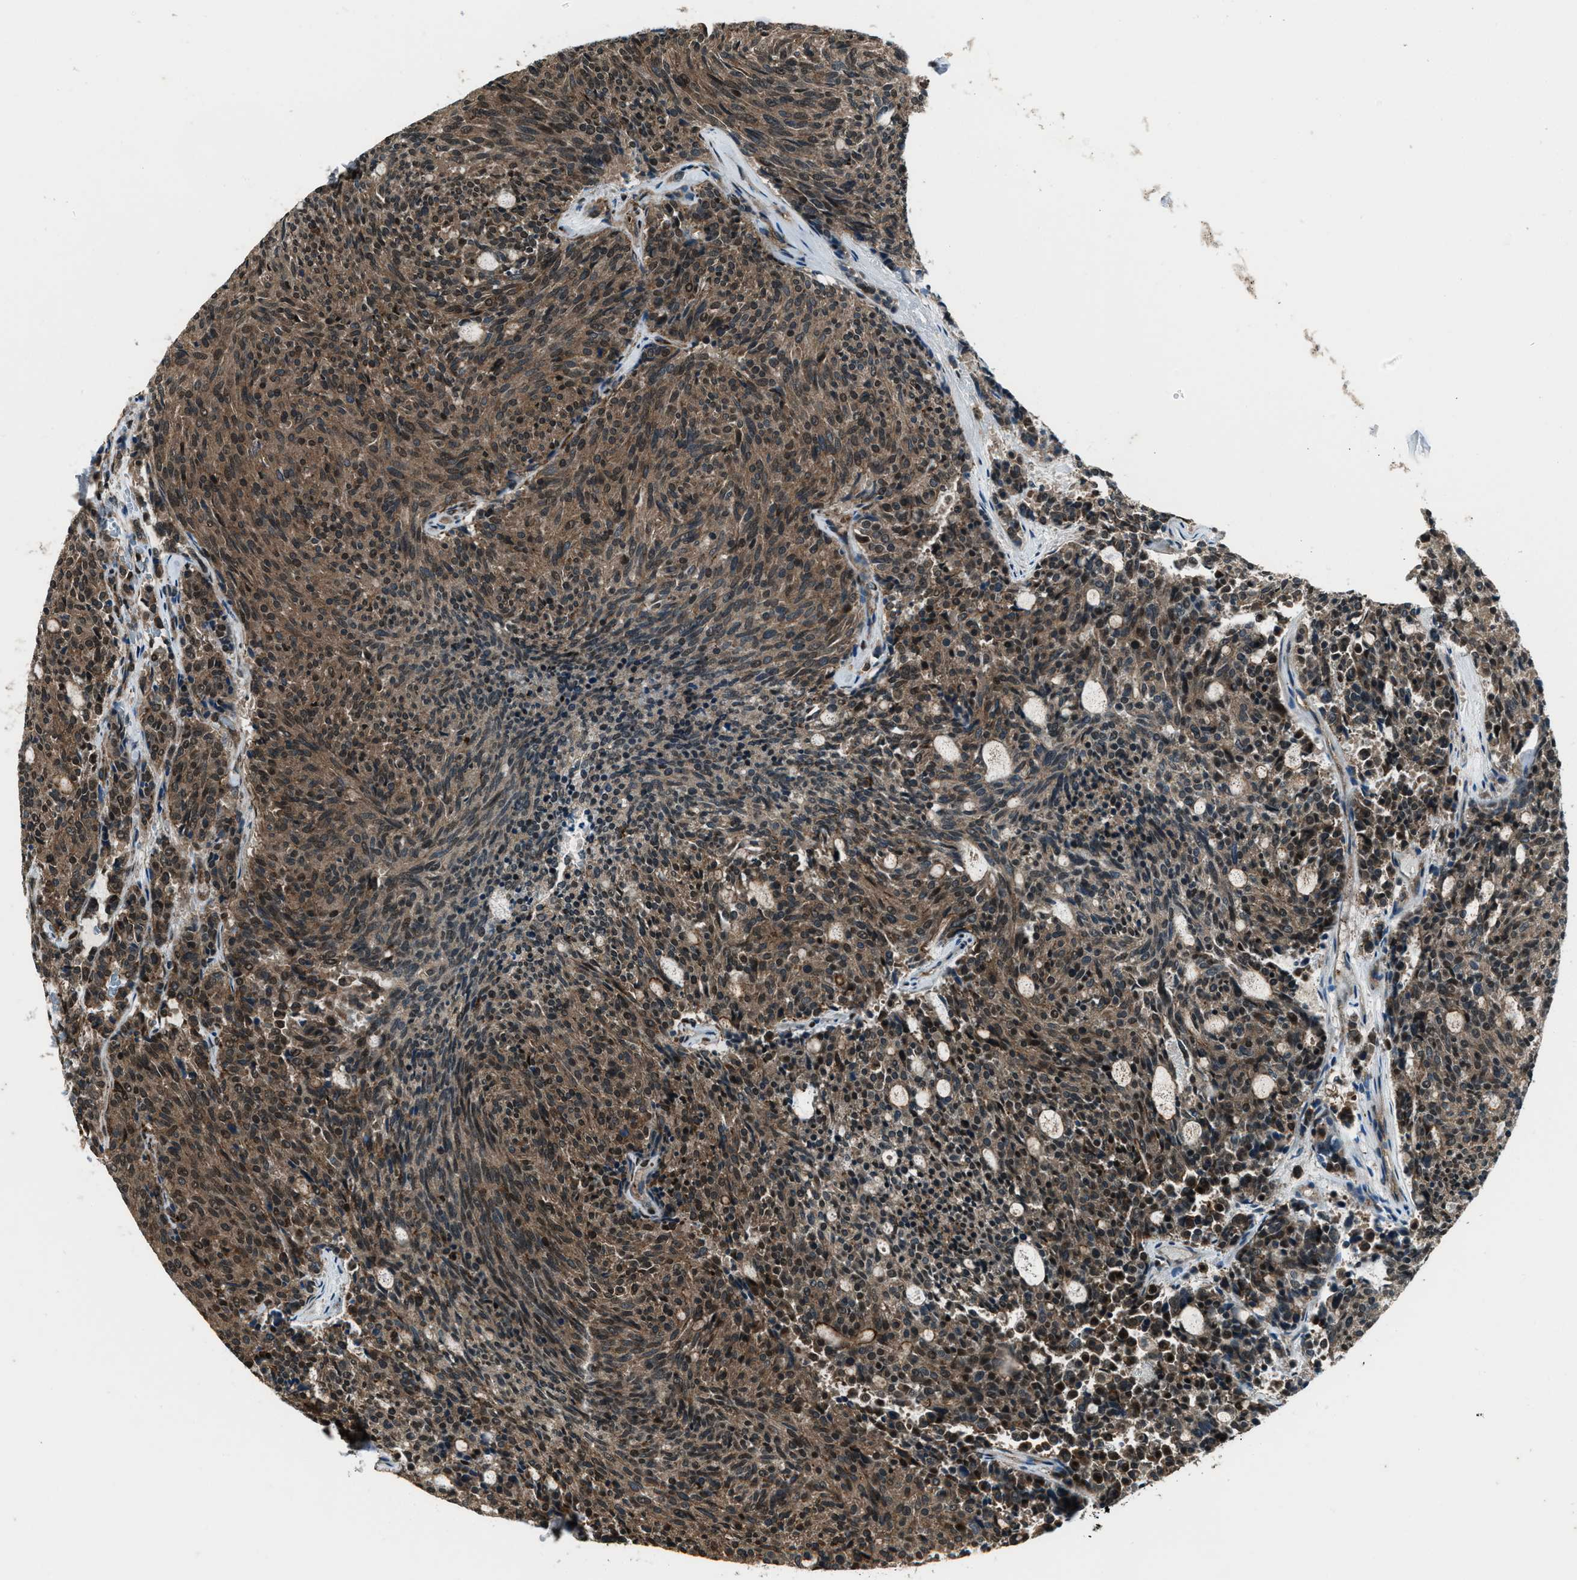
{"staining": {"intensity": "moderate", "quantity": ">75%", "location": "cytoplasmic/membranous"}, "tissue": "carcinoid", "cell_type": "Tumor cells", "image_type": "cancer", "snomed": [{"axis": "morphology", "description": "Carcinoid, malignant, NOS"}, {"axis": "topography", "description": "Pancreas"}], "caption": "Brown immunohistochemical staining in carcinoid shows moderate cytoplasmic/membranous positivity in approximately >75% of tumor cells.", "gene": "SVIL", "patient": {"sex": "female", "age": 54}}